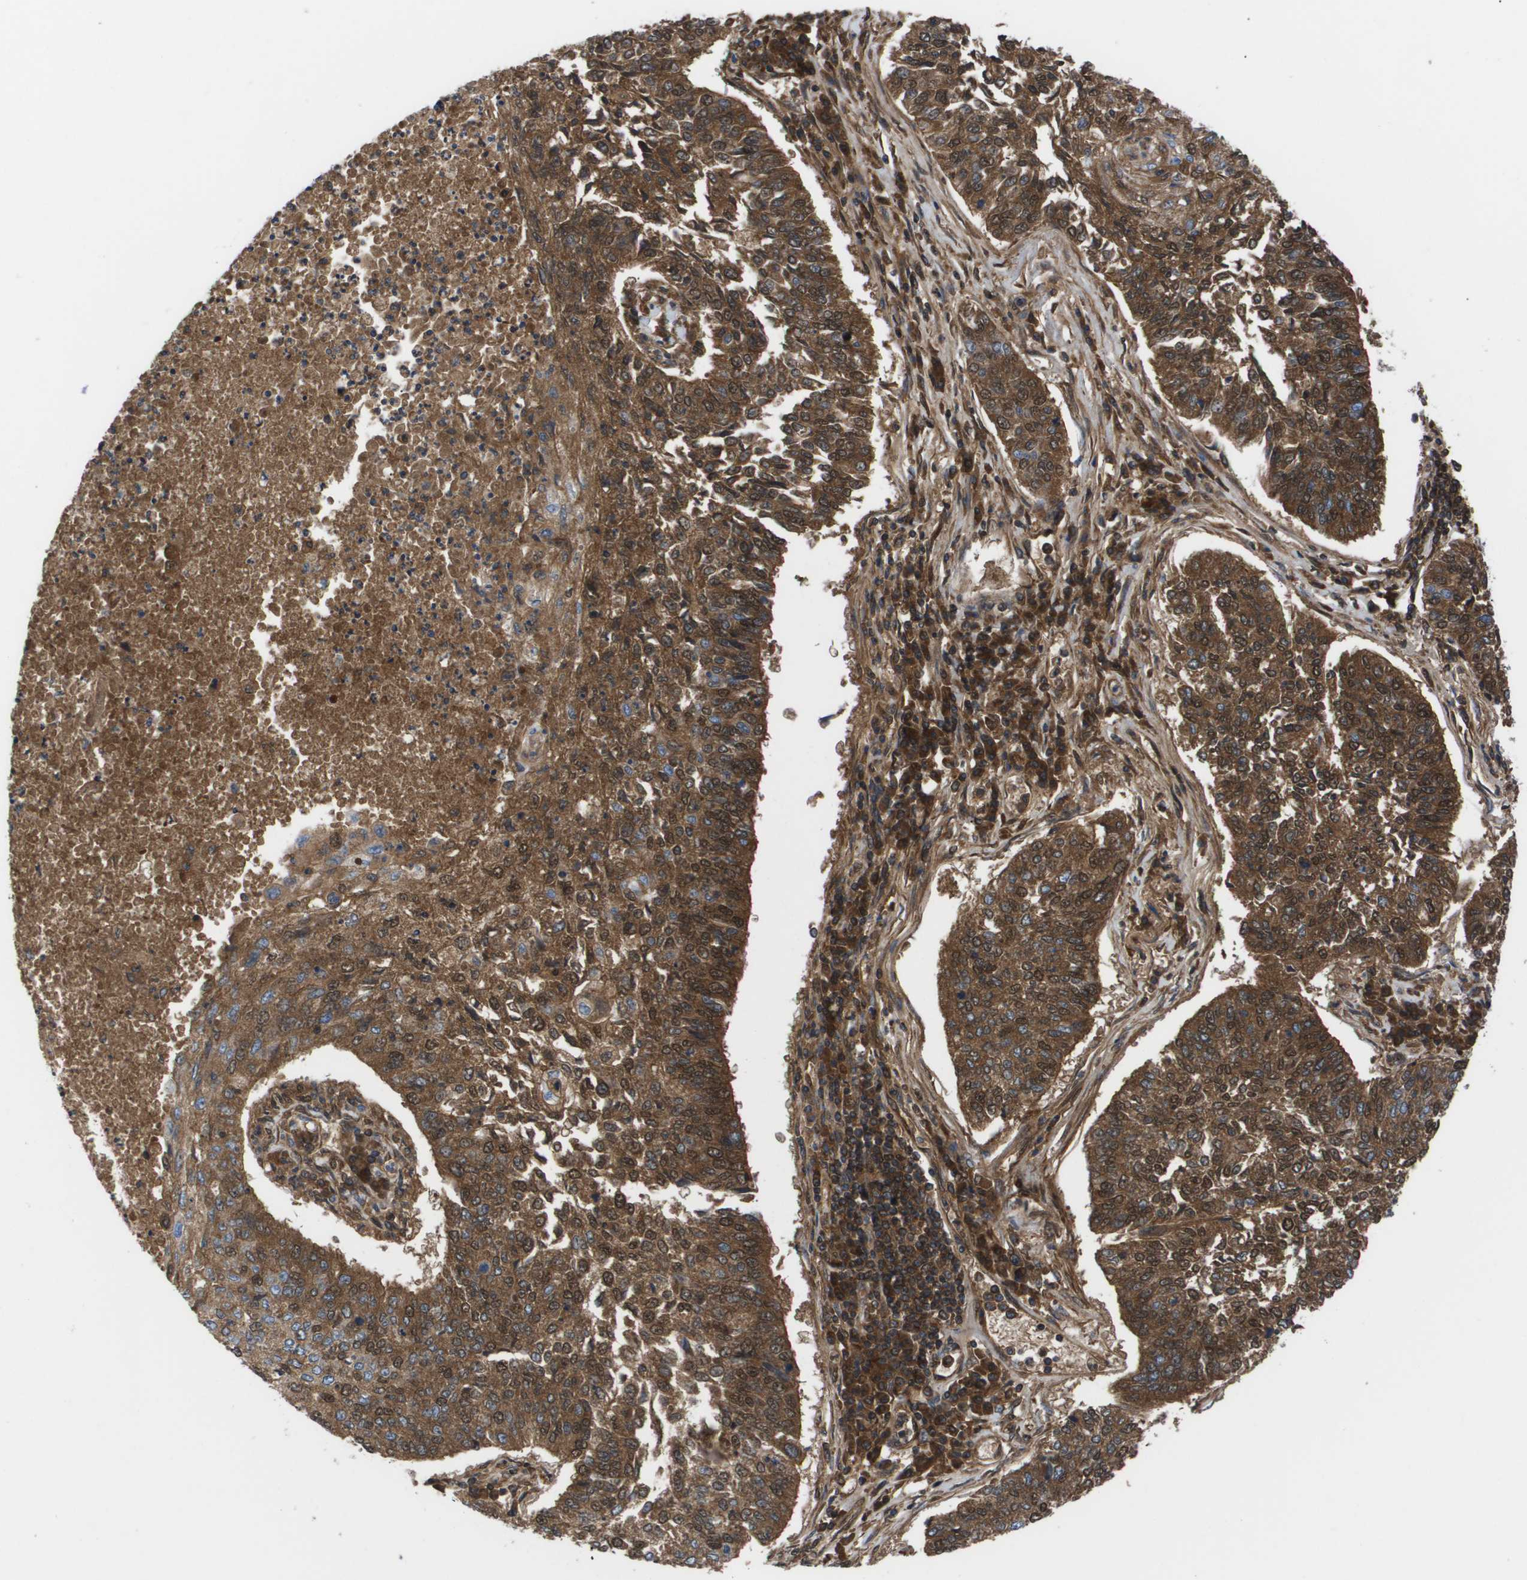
{"staining": {"intensity": "moderate", "quantity": ">75%", "location": "cytoplasmic/membranous"}, "tissue": "lung cancer", "cell_type": "Tumor cells", "image_type": "cancer", "snomed": [{"axis": "morphology", "description": "Normal tissue, NOS"}, {"axis": "morphology", "description": "Squamous cell carcinoma, NOS"}, {"axis": "topography", "description": "Cartilage tissue"}, {"axis": "topography", "description": "Bronchus"}, {"axis": "topography", "description": "Lung"}], "caption": "This micrograph demonstrates squamous cell carcinoma (lung) stained with IHC to label a protein in brown. The cytoplasmic/membranous of tumor cells show moderate positivity for the protein. Nuclei are counter-stained blue.", "gene": "SERPINA6", "patient": {"sex": "female", "age": 49}}